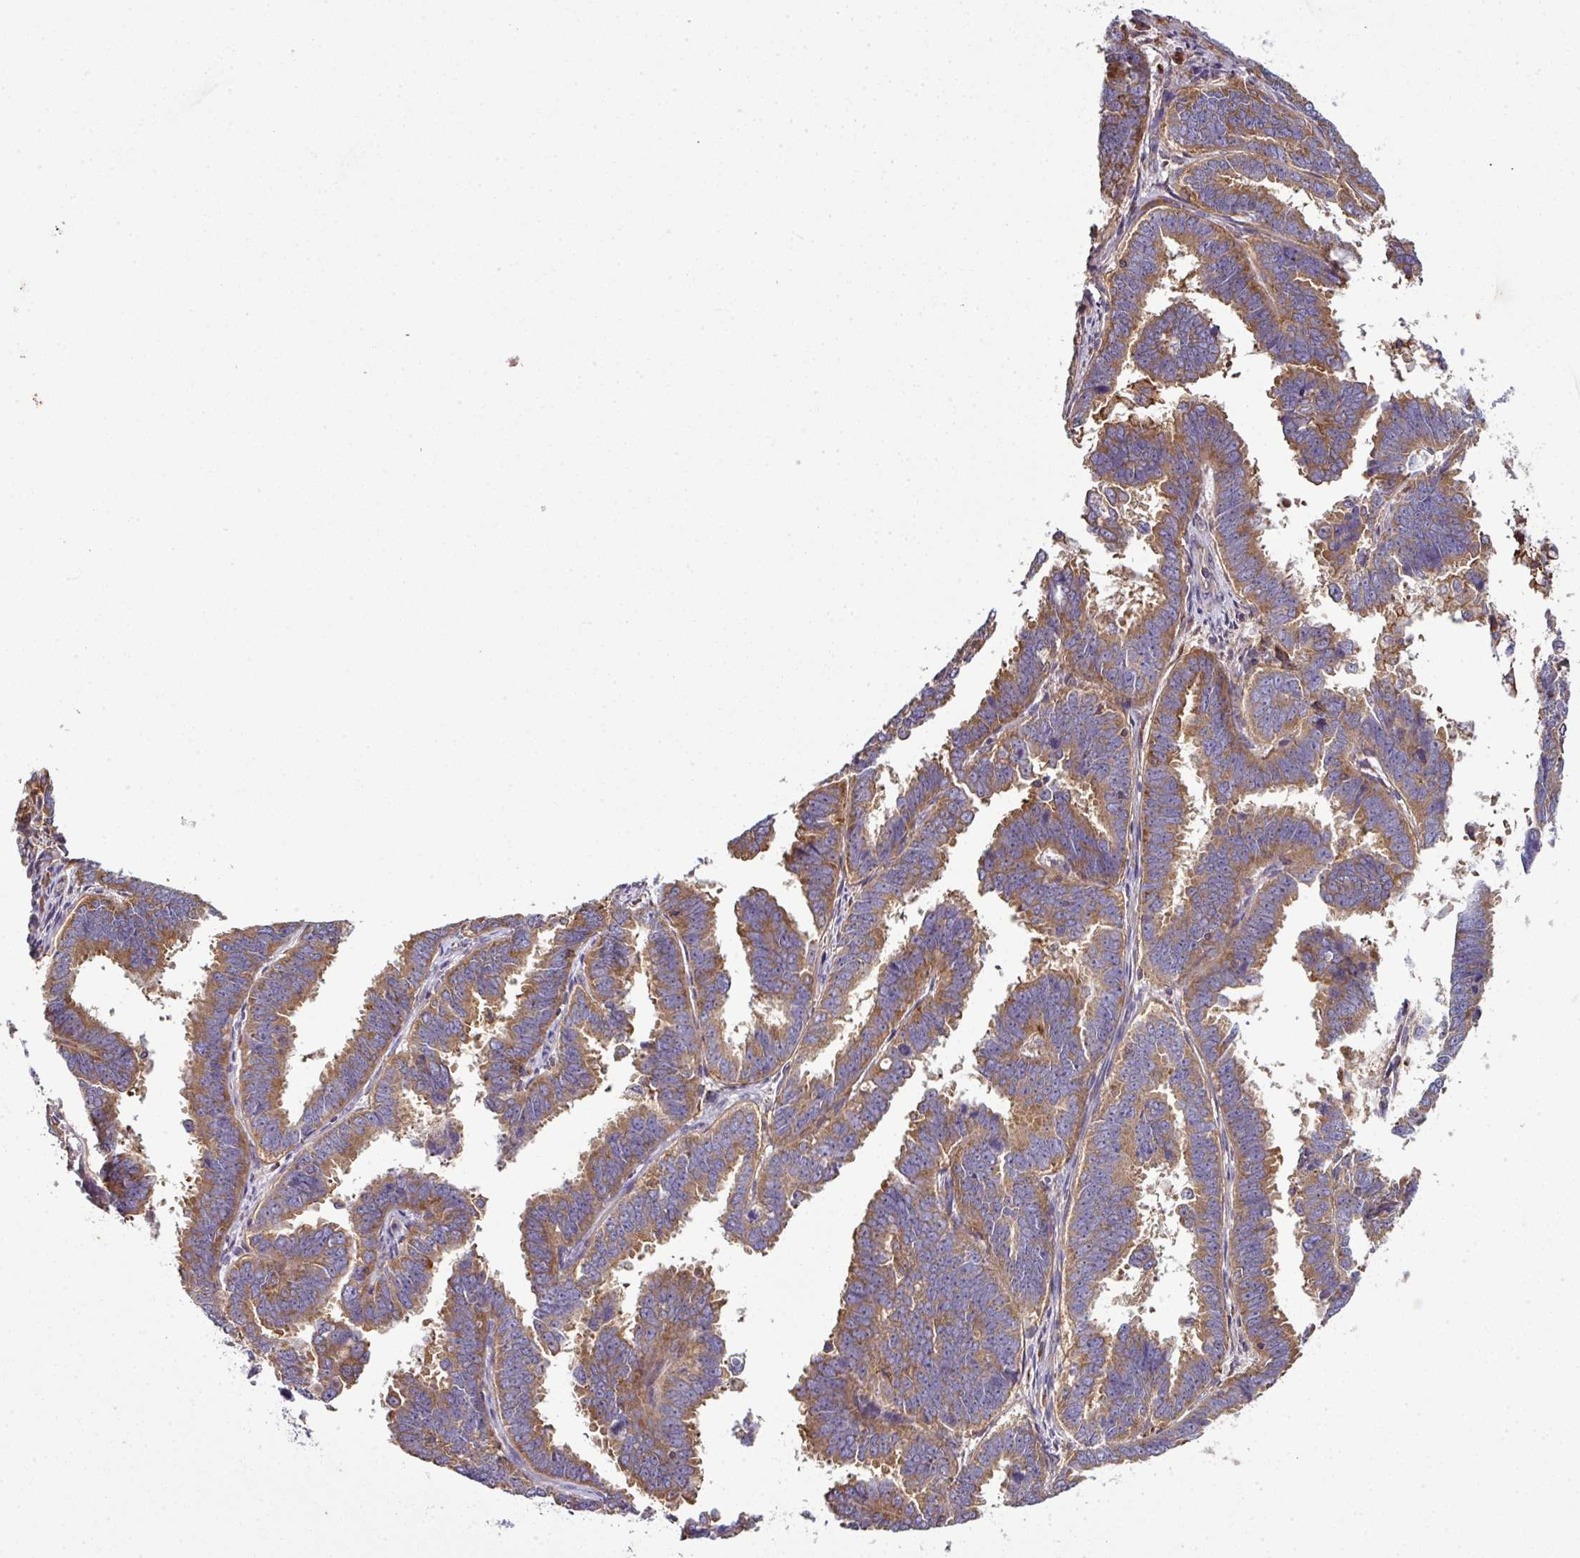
{"staining": {"intensity": "moderate", "quantity": ">75%", "location": "cytoplasmic/membranous"}, "tissue": "endometrial cancer", "cell_type": "Tumor cells", "image_type": "cancer", "snomed": [{"axis": "morphology", "description": "Adenocarcinoma, NOS"}, {"axis": "topography", "description": "Endometrium"}], "caption": "Immunohistochemical staining of human endometrial cancer (adenocarcinoma) reveals moderate cytoplasmic/membranous protein staining in about >75% of tumor cells.", "gene": "LRRC74B", "patient": {"sex": "female", "age": 75}}